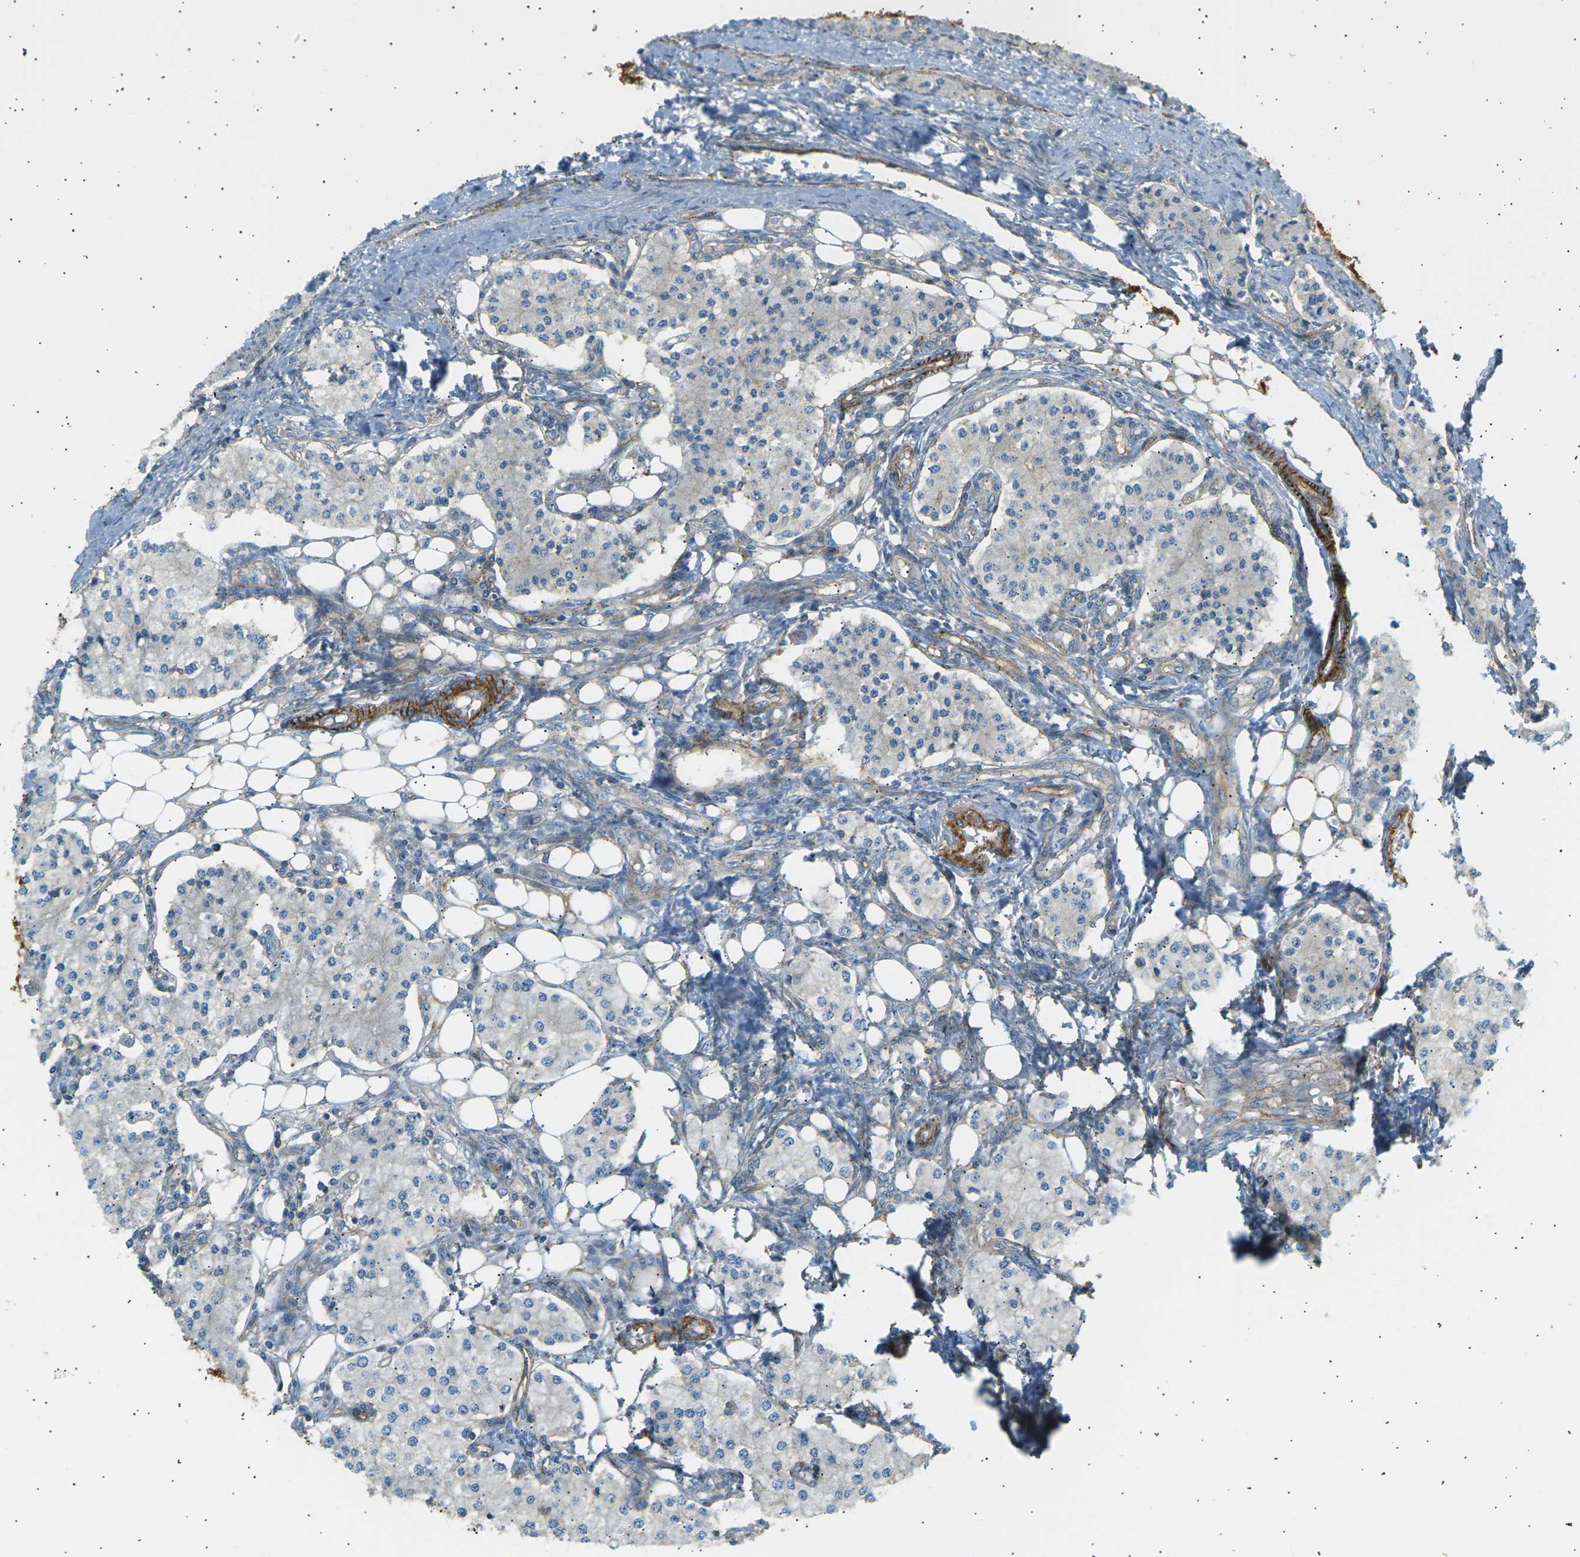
{"staining": {"intensity": "negative", "quantity": "none", "location": "none"}, "tissue": "carcinoid", "cell_type": "Tumor cells", "image_type": "cancer", "snomed": [{"axis": "morphology", "description": "Carcinoid, malignant, NOS"}, {"axis": "topography", "description": "Colon"}], "caption": "Malignant carcinoid stained for a protein using IHC reveals no positivity tumor cells.", "gene": "ATP2B4", "patient": {"sex": "female", "age": 52}}